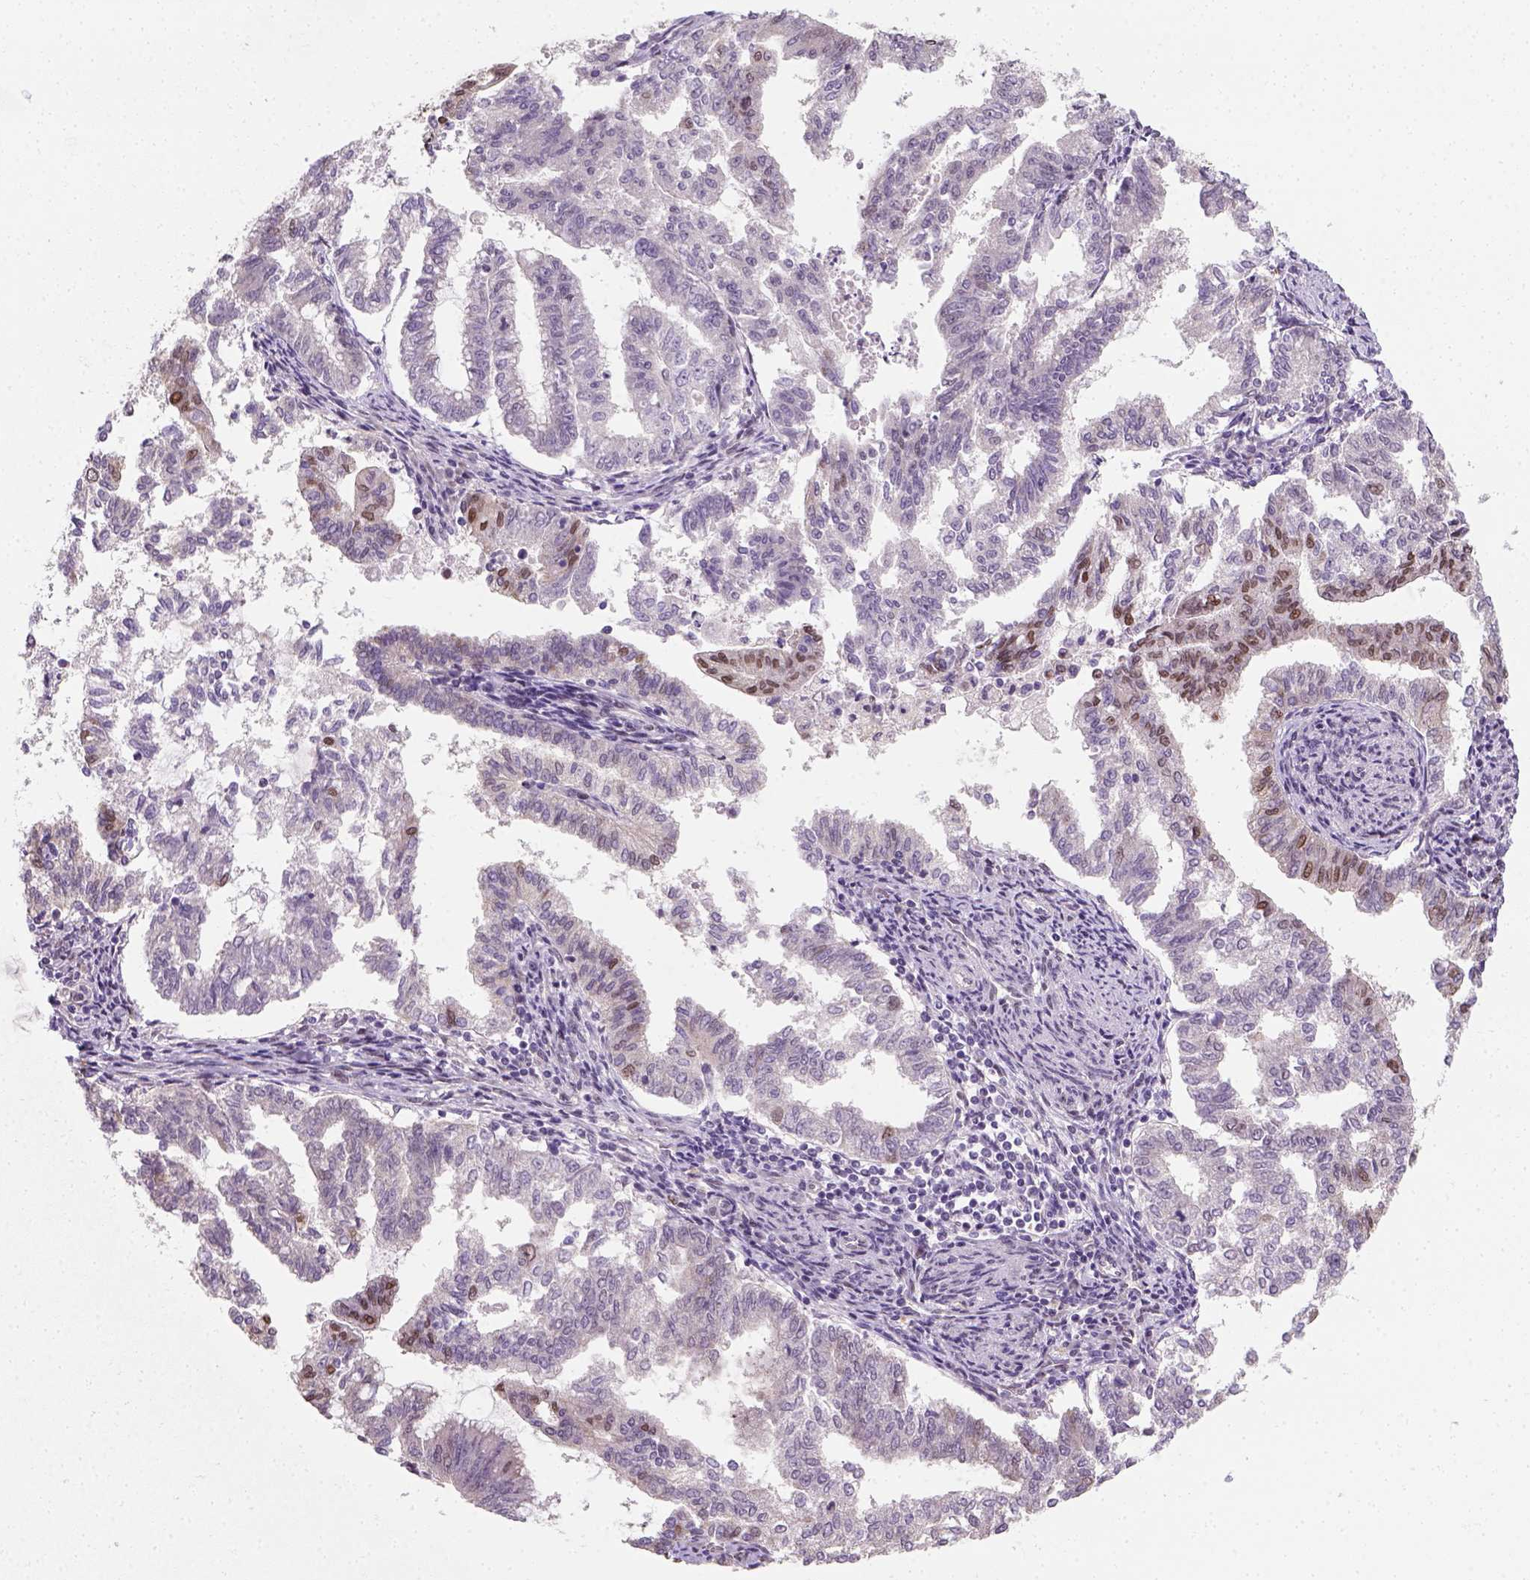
{"staining": {"intensity": "moderate", "quantity": "25%-75%", "location": "nuclear"}, "tissue": "endometrial cancer", "cell_type": "Tumor cells", "image_type": "cancer", "snomed": [{"axis": "morphology", "description": "Adenocarcinoma, NOS"}, {"axis": "topography", "description": "Endometrium"}], "caption": "Immunohistochemical staining of endometrial adenocarcinoma exhibits medium levels of moderate nuclear expression in approximately 25%-75% of tumor cells.", "gene": "C1orf112", "patient": {"sex": "female", "age": 79}}